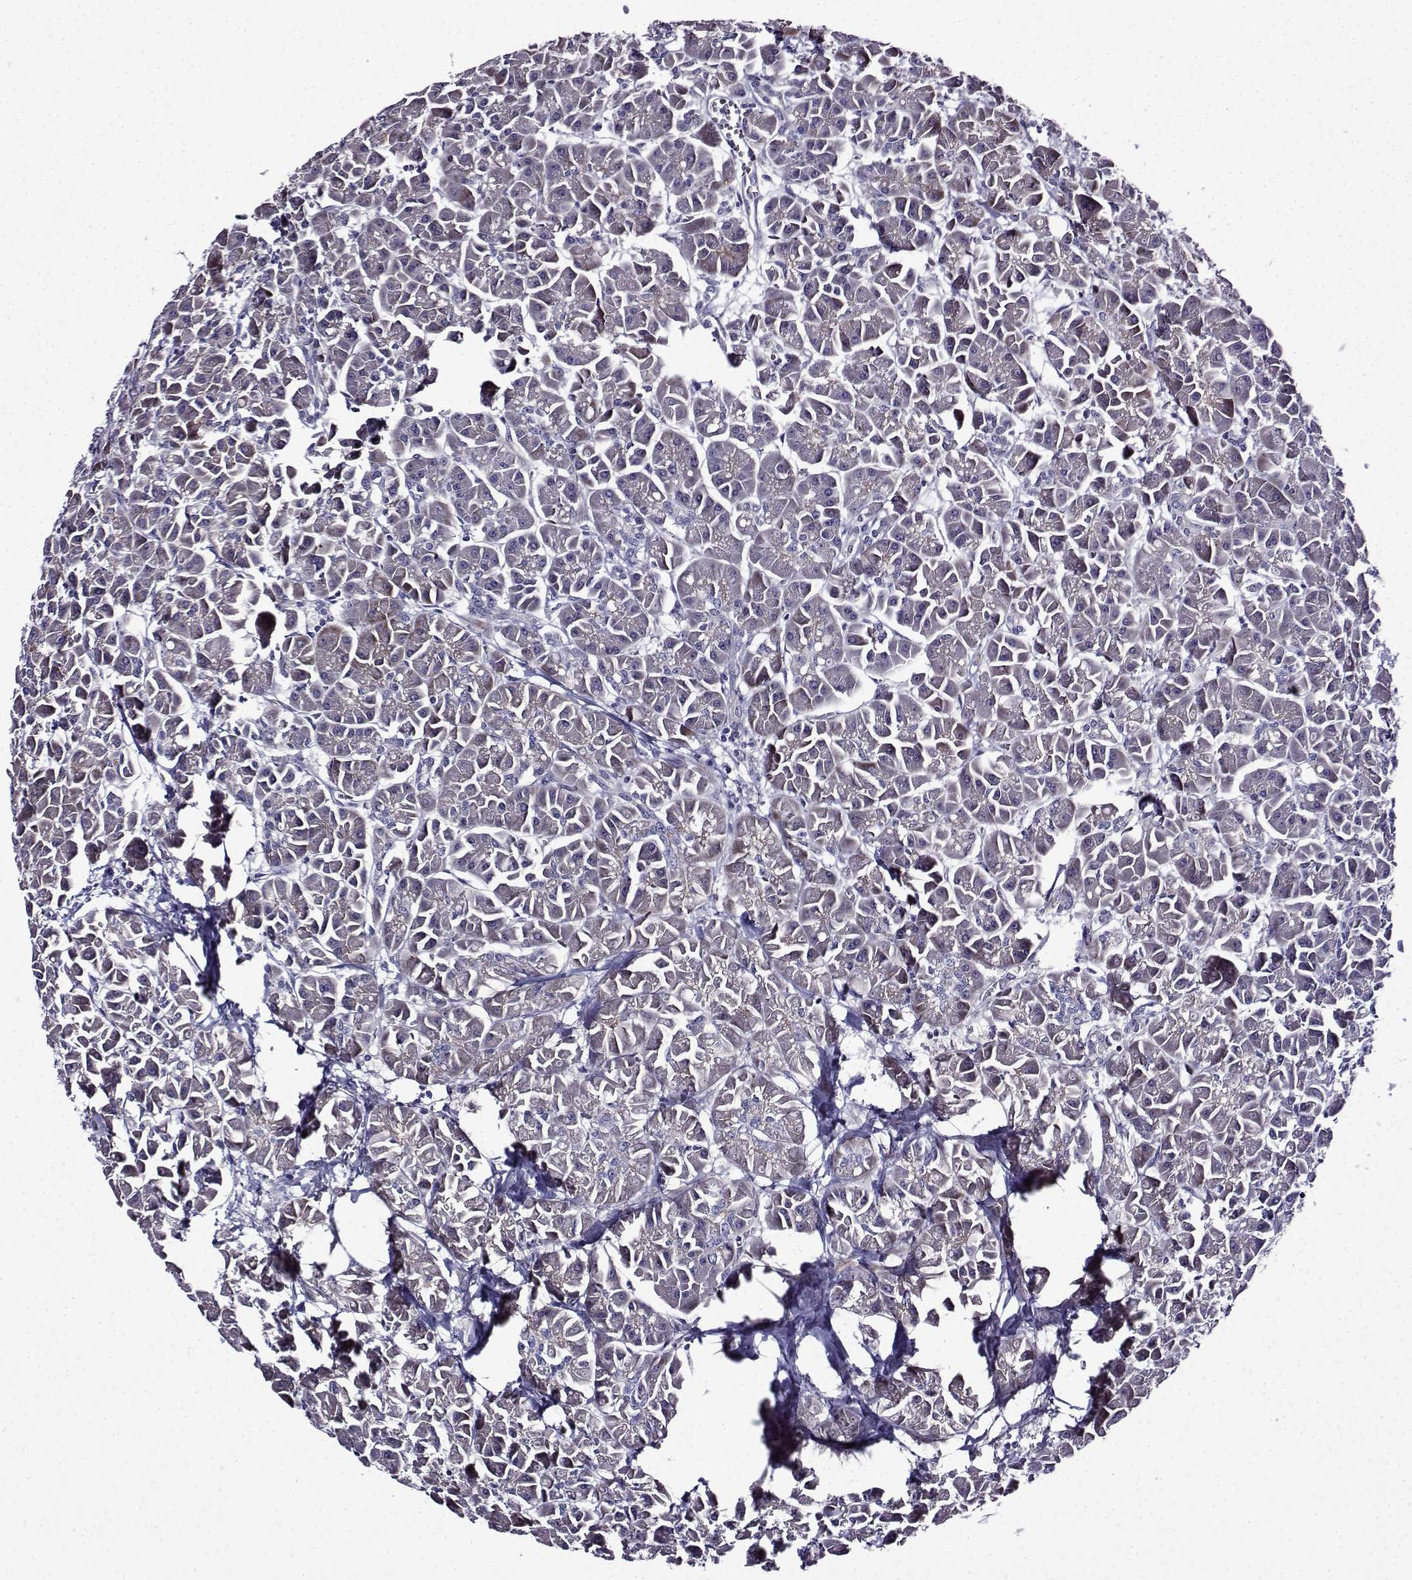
{"staining": {"intensity": "negative", "quantity": "none", "location": "none"}, "tissue": "pancreas", "cell_type": "Exocrine glandular cells", "image_type": "normal", "snomed": [{"axis": "morphology", "description": "Normal tissue, NOS"}, {"axis": "topography", "description": "Pancreas"}], "caption": "The IHC image has no significant staining in exocrine glandular cells of pancreas. (Stains: DAB (3,3'-diaminobenzidine) IHC with hematoxylin counter stain, Microscopy: brightfield microscopy at high magnification).", "gene": "TMEM266", "patient": {"sex": "male", "age": 70}}